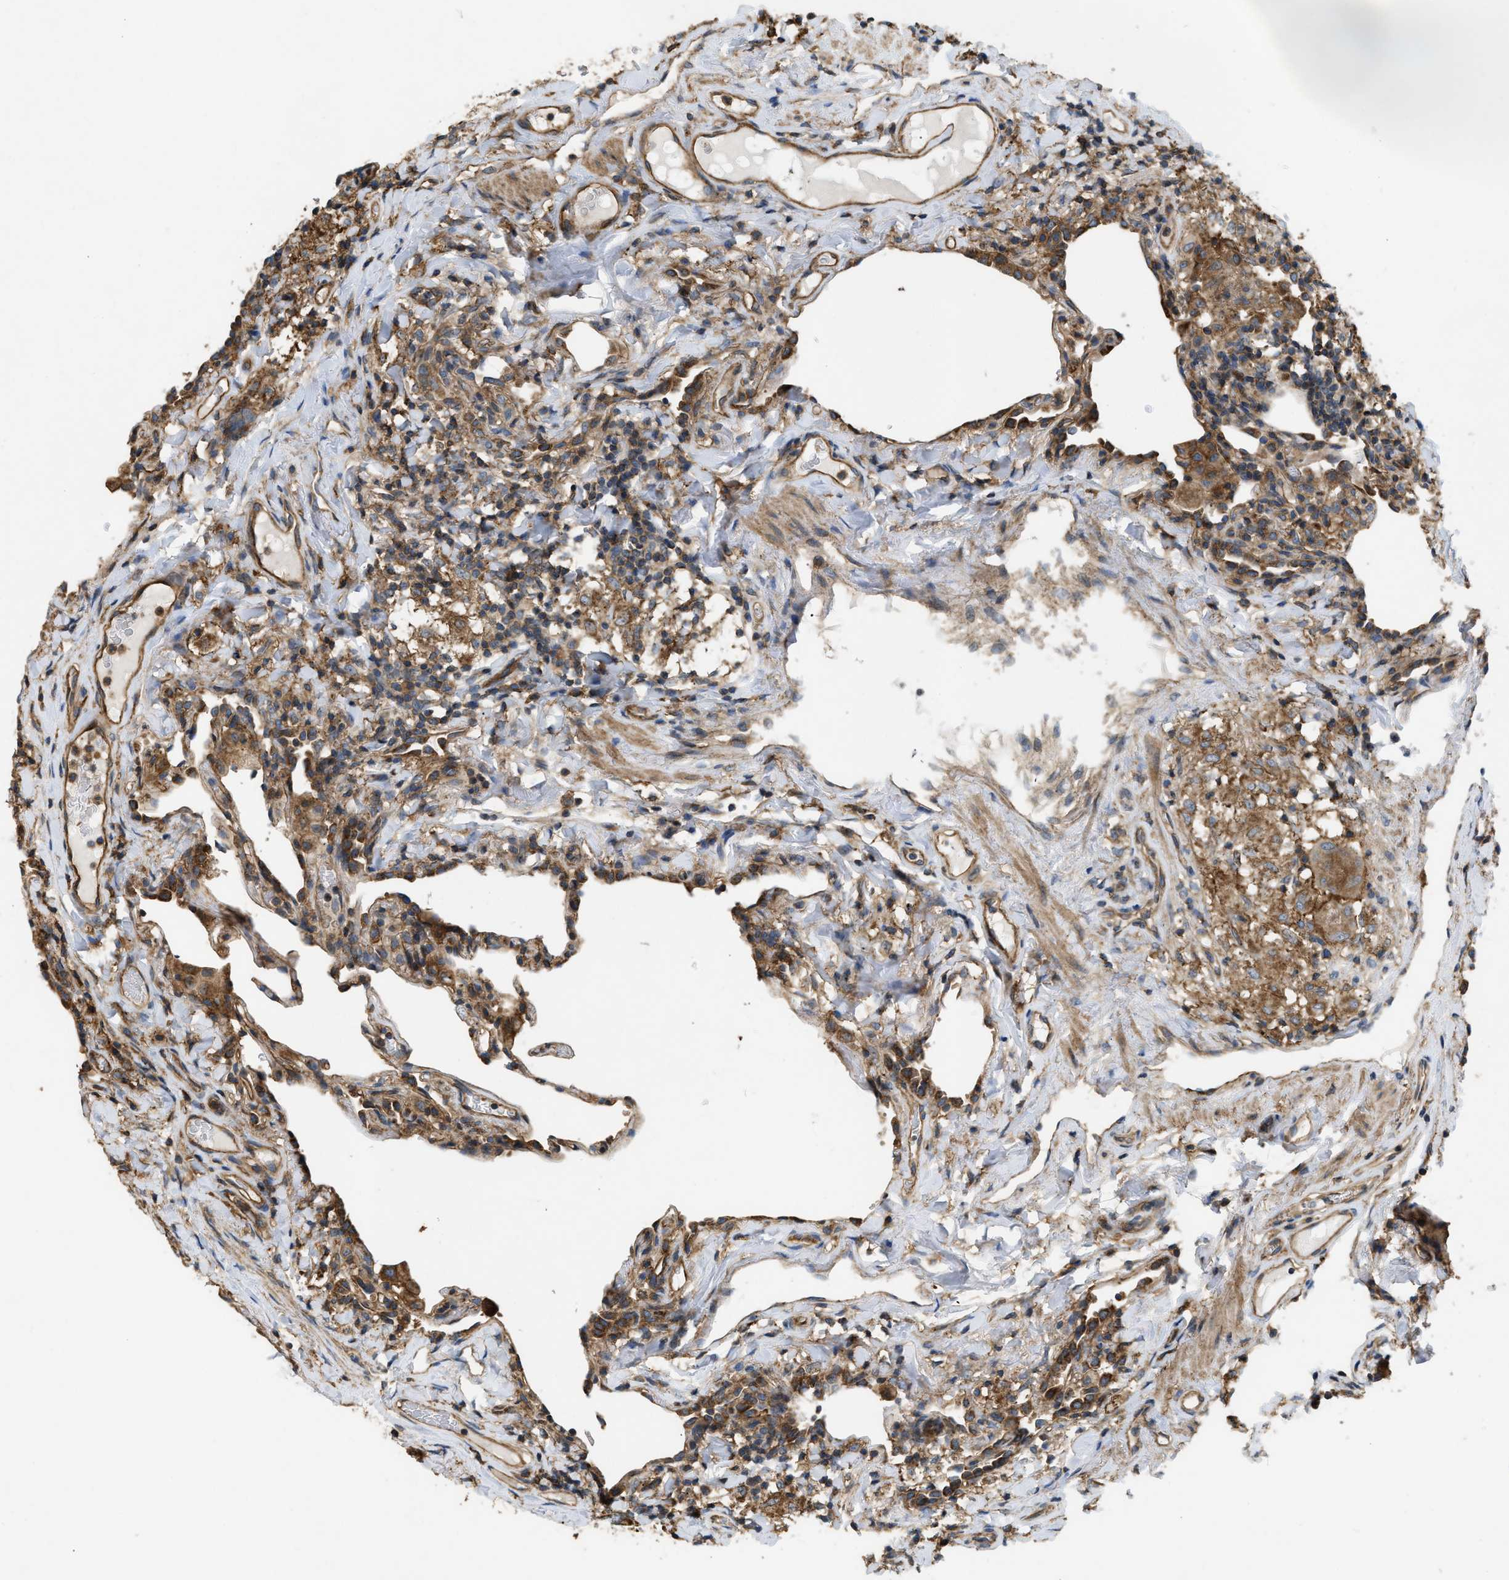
{"staining": {"intensity": "moderate", "quantity": ">75%", "location": "cytoplasmic/membranous"}, "tissue": "lung", "cell_type": "Alveolar cells", "image_type": "normal", "snomed": [{"axis": "morphology", "description": "Normal tissue, NOS"}, {"axis": "topography", "description": "Lung"}], "caption": "Protein analysis of benign lung shows moderate cytoplasmic/membranous expression in approximately >75% of alveolar cells.", "gene": "GNB4", "patient": {"sex": "male", "age": 59}}